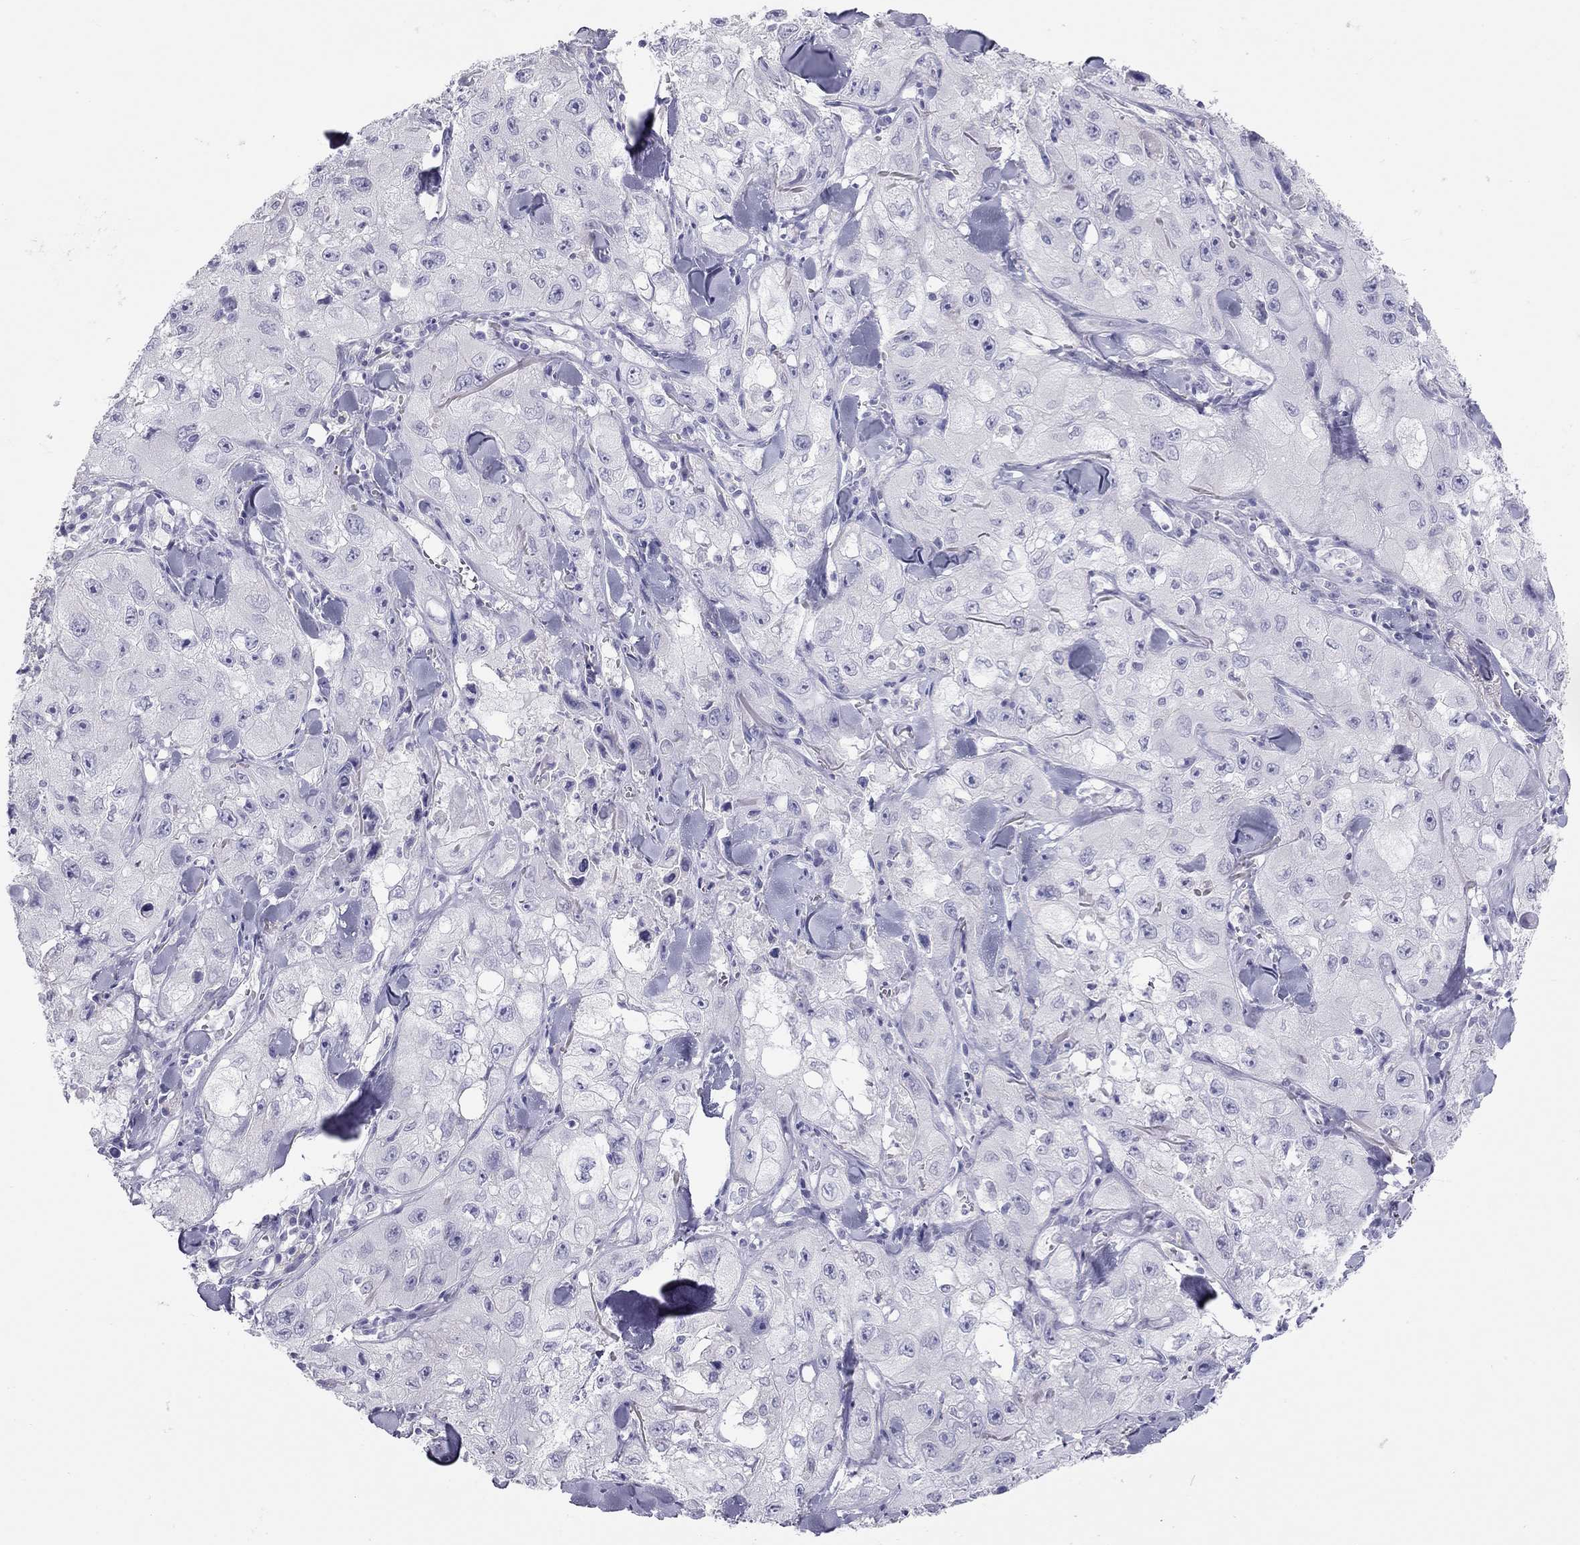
{"staining": {"intensity": "negative", "quantity": "none", "location": "none"}, "tissue": "skin cancer", "cell_type": "Tumor cells", "image_type": "cancer", "snomed": [{"axis": "morphology", "description": "Squamous cell carcinoma, NOS"}, {"axis": "topography", "description": "Skin"}, {"axis": "topography", "description": "Subcutis"}], "caption": "High magnification brightfield microscopy of skin cancer (squamous cell carcinoma) stained with DAB (3,3'-diaminobenzidine) (brown) and counterstained with hematoxylin (blue): tumor cells show no significant expression. (DAB IHC visualized using brightfield microscopy, high magnification).", "gene": "SPATA12", "patient": {"sex": "male", "age": 73}}